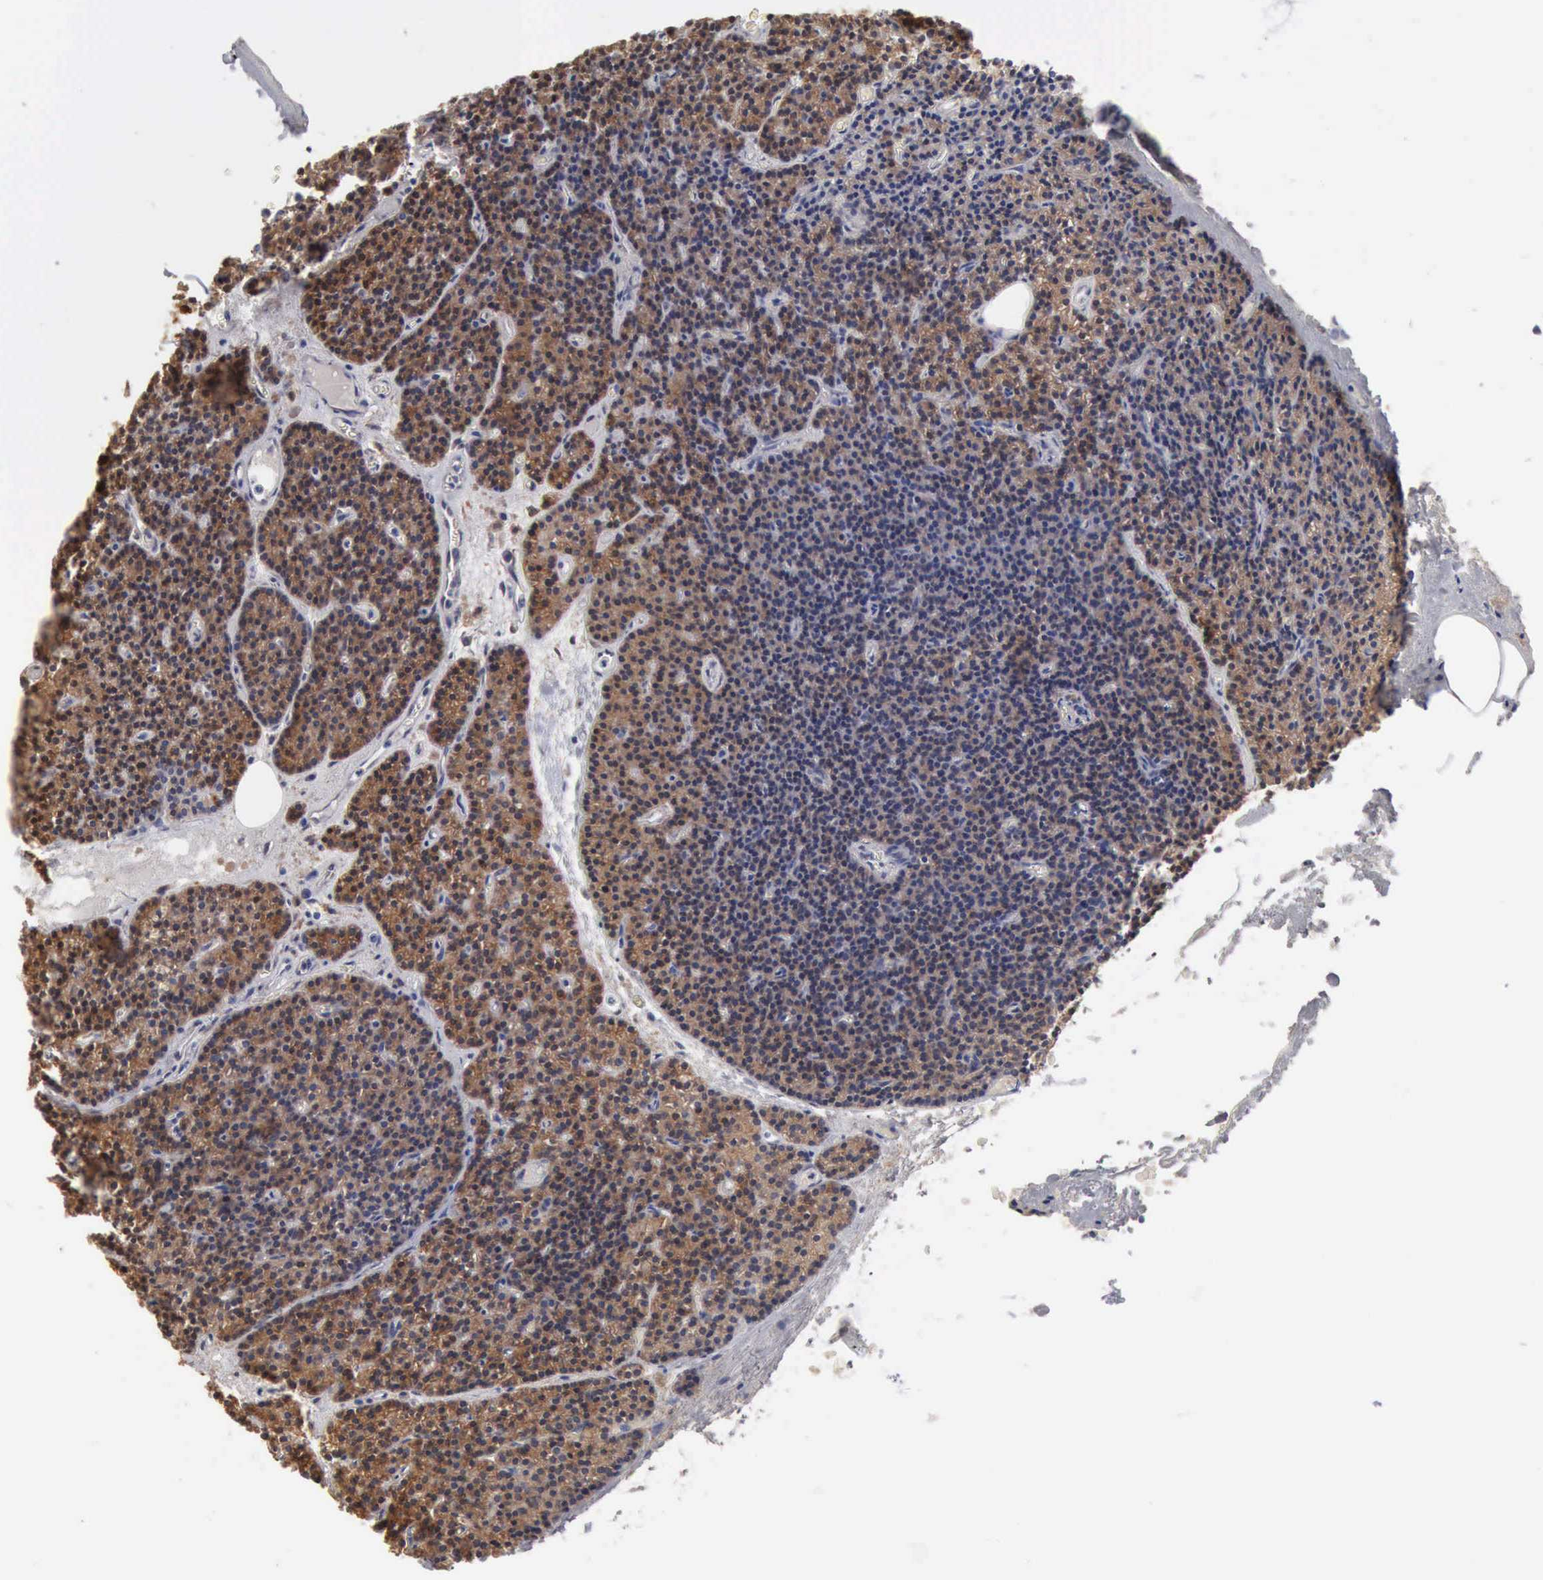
{"staining": {"intensity": "strong", "quantity": ">75%", "location": "cytoplasmic/membranous"}, "tissue": "parathyroid gland", "cell_type": "Glandular cells", "image_type": "normal", "snomed": [{"axis": "morphology", "description": "Normal tissue, NOS"}, {"axis": "topography", "description": "Parathyroid gland"}], "caption": "Protein staining of normal parathyroid gland demonstrates strong cytoplasmic/membranous positivity in approximately >75% of glandular cells.", "gene": "PTGR2", "patient": {"sex": "male", "age": 57}}